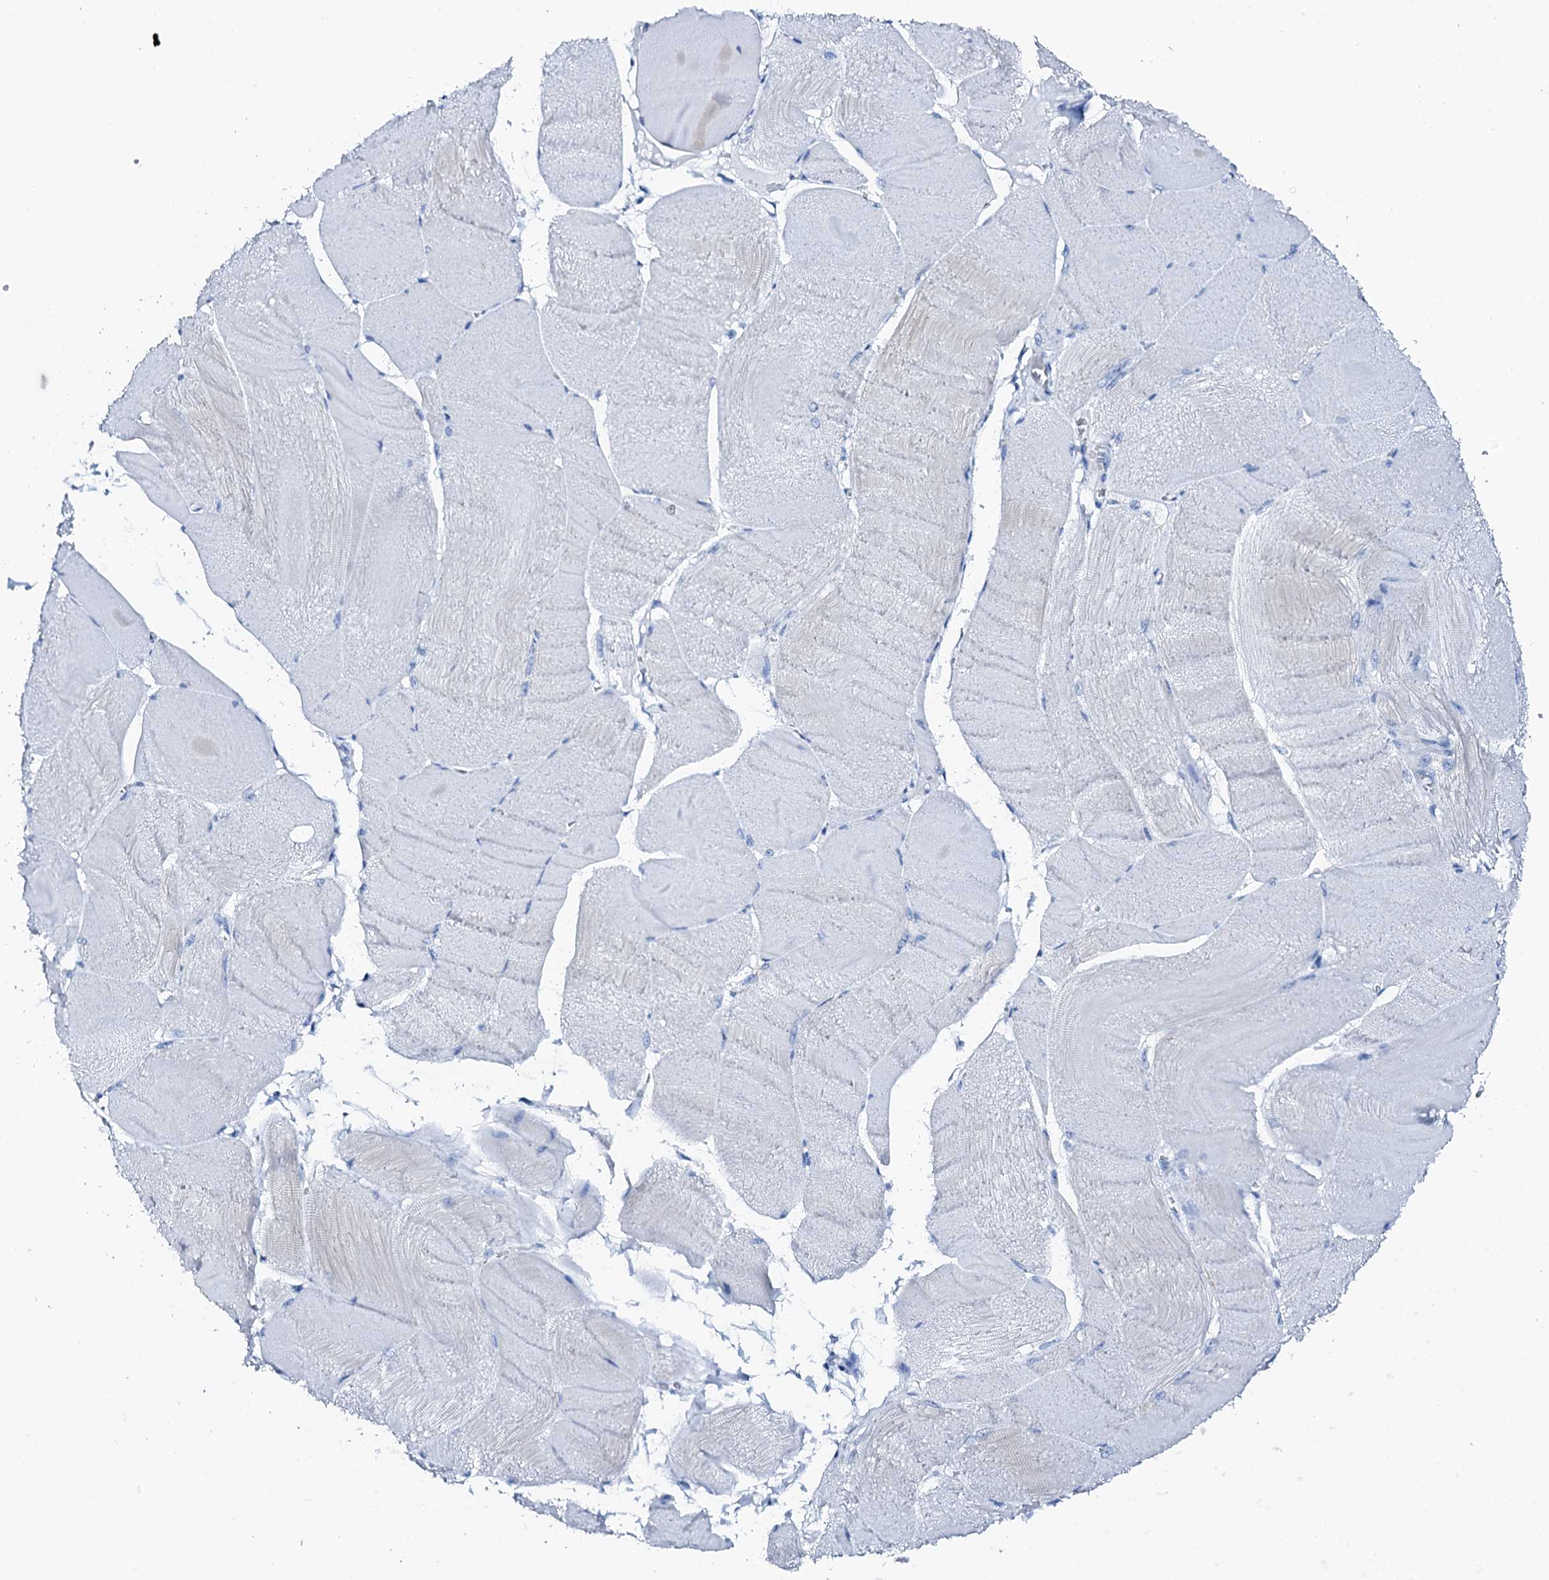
{"staining": {"intensity": "negative", "quantity": "none", "location": "none"}, "tissue": "skeletal muscle", "cell_type": "Myocytes", "image_type": "normal", "snomed": [{"axis": "morphology", "description": "Normal tissue, NOS"}, {"axis": "morphology", "description": "Basal cell carcinoma"}, {"axis": "topography", "description": "Skeletal muscle"}], "caption": "A high-resolution micrograph shows immunohistochemistry (IHC) staining of normal skeletal muscle, which displays no significant staining in myocytes. (Immunohistochemistry, brightfield microscopy, high magnification).", "gene": "PTH", "patient": {"sex": "female", "age": 64}}